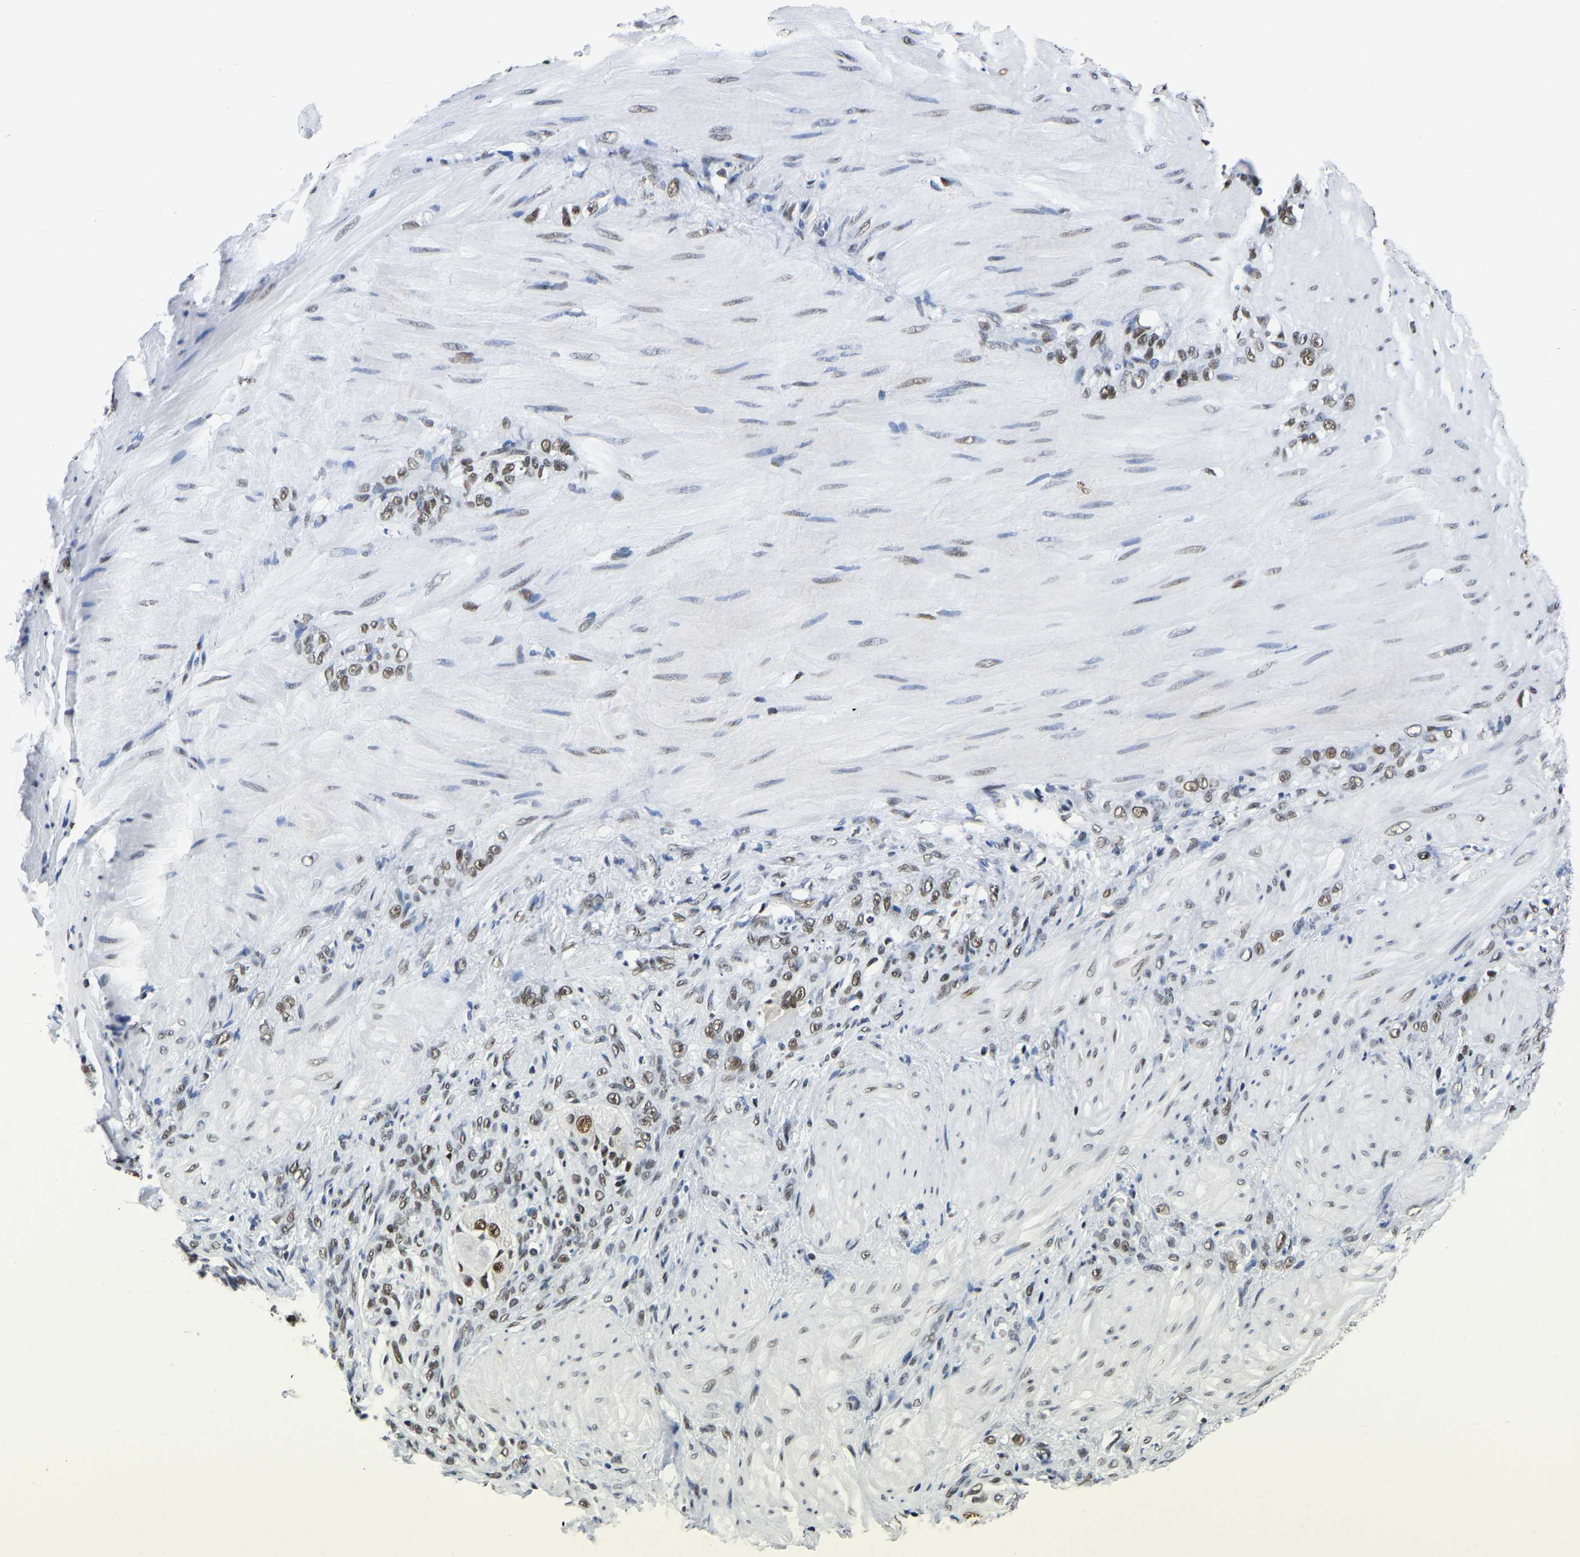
{"staining": {"intensity": "moderate", "quantity": ">75%", "location": "nuclear"}, "tissue": "stomach cancer", "cell_type": "Tumor cells", "image_type": "cancer", "snomed": [{"axis": "morphology", "description": "Normal tissue, NOS"}, {"axis": "morphology", "description": "Adenocarcinoma, NOS"}, {"axis": "topography", "description": "Stomach"}], "caption": "Stomach cancer stained with DAB immunohistochemistry (IHC) reveals medium levels of moderate nuclear positivity in about >75% of tumor cells.", "gene": "UBA1", "patient": {"sex": "male", "age": 82}}